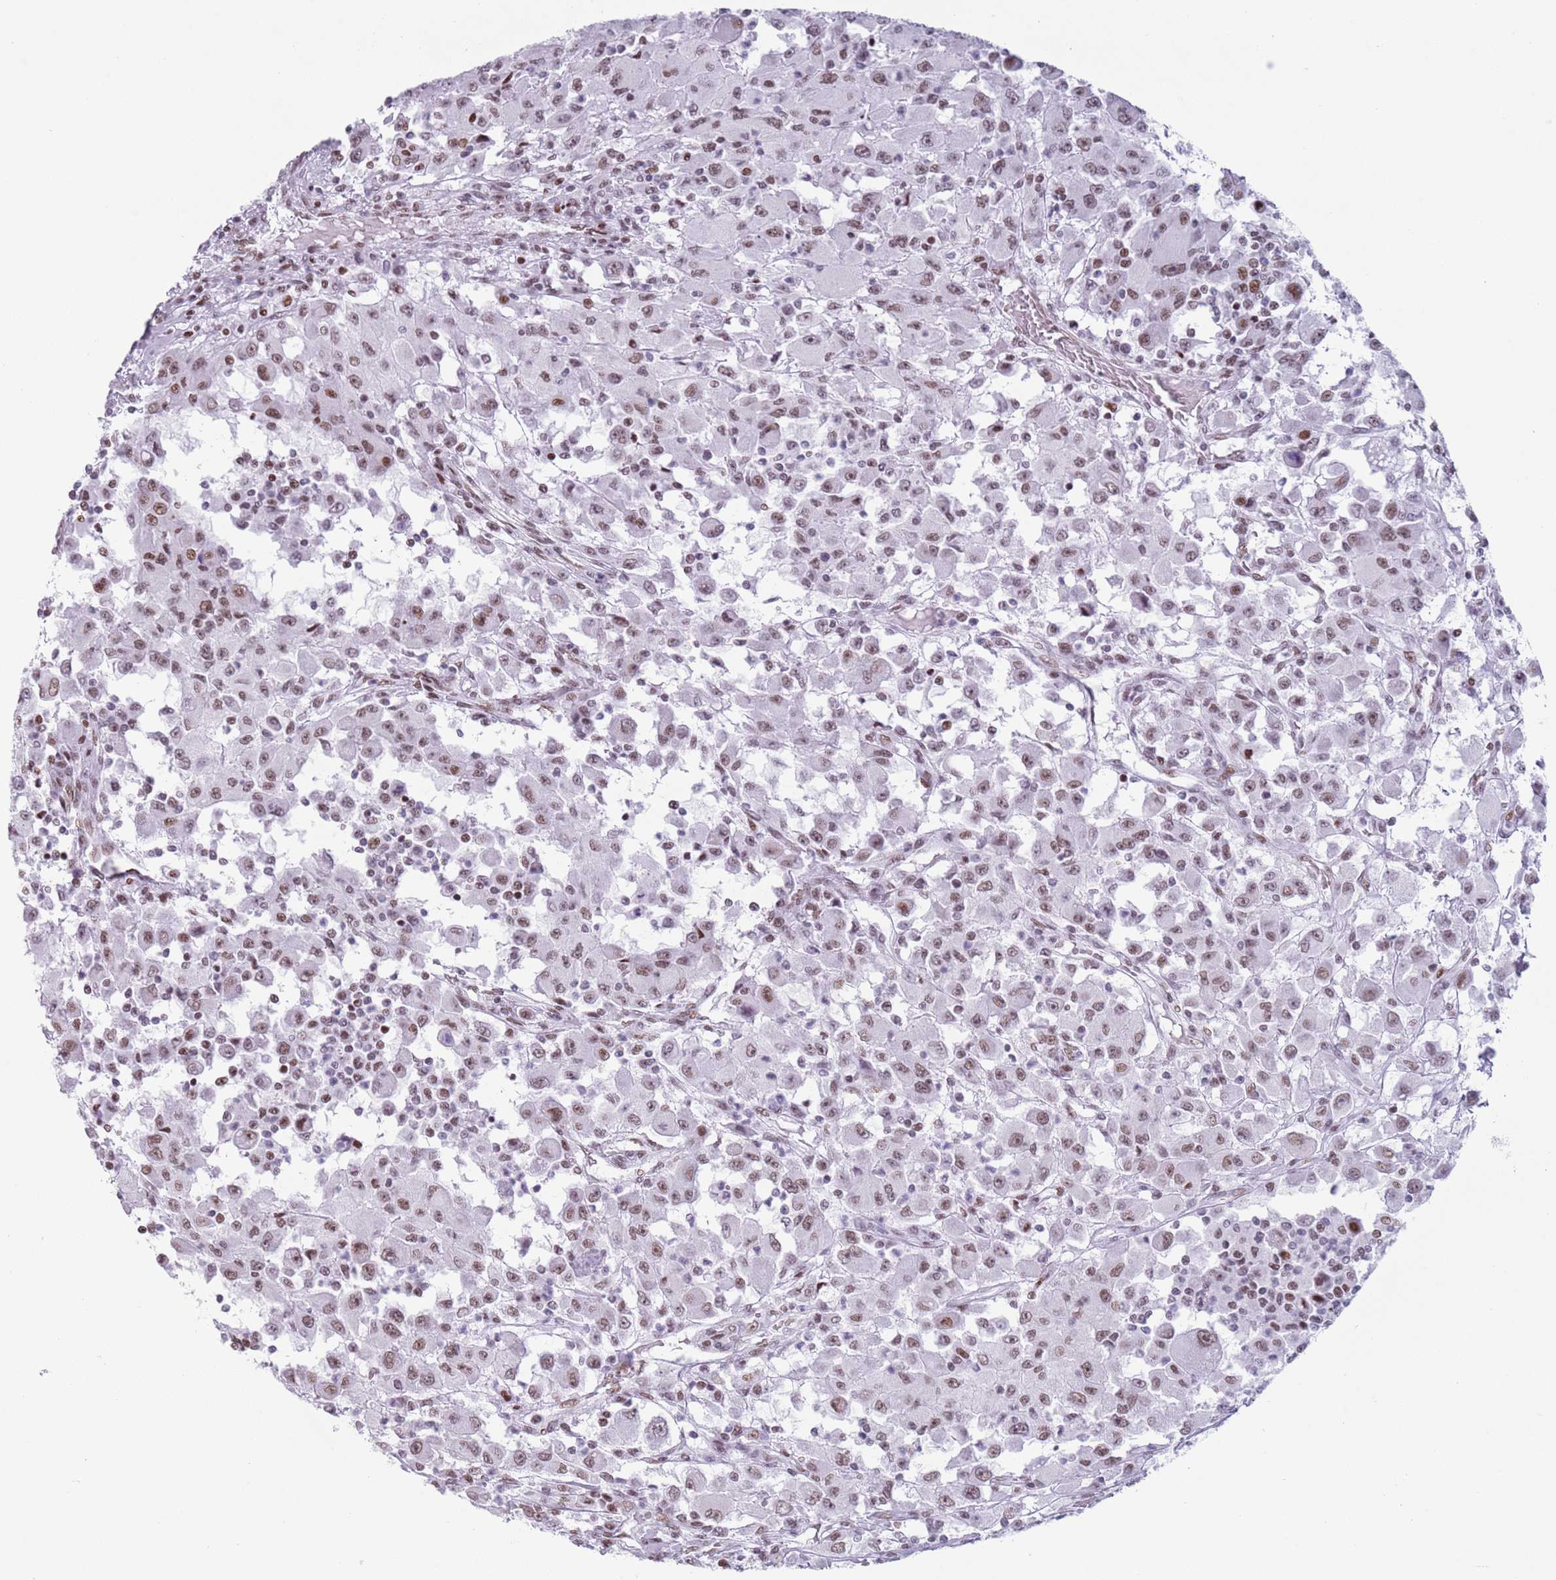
{"staining": {"intensity": "moderate", "quantity": "25%-75%", "location": "nuclear"}, "tissue": "renal cancer", "cell_type": "Tumor cells", "image_type": "cancer", "snomed": [{"axis": "morphology", "description": "Adenocarcinoma, NOS"}, {"axis": "topography", "description": "Kidney"}], "caption": "IHC of human adenocarcinoma (renal) demonstrates medium levels of moderate nuclear staining in about 25%-75% of tumor cells.", "gene": "FAM104B", "patient": {"sex": "female", "age": 67}}